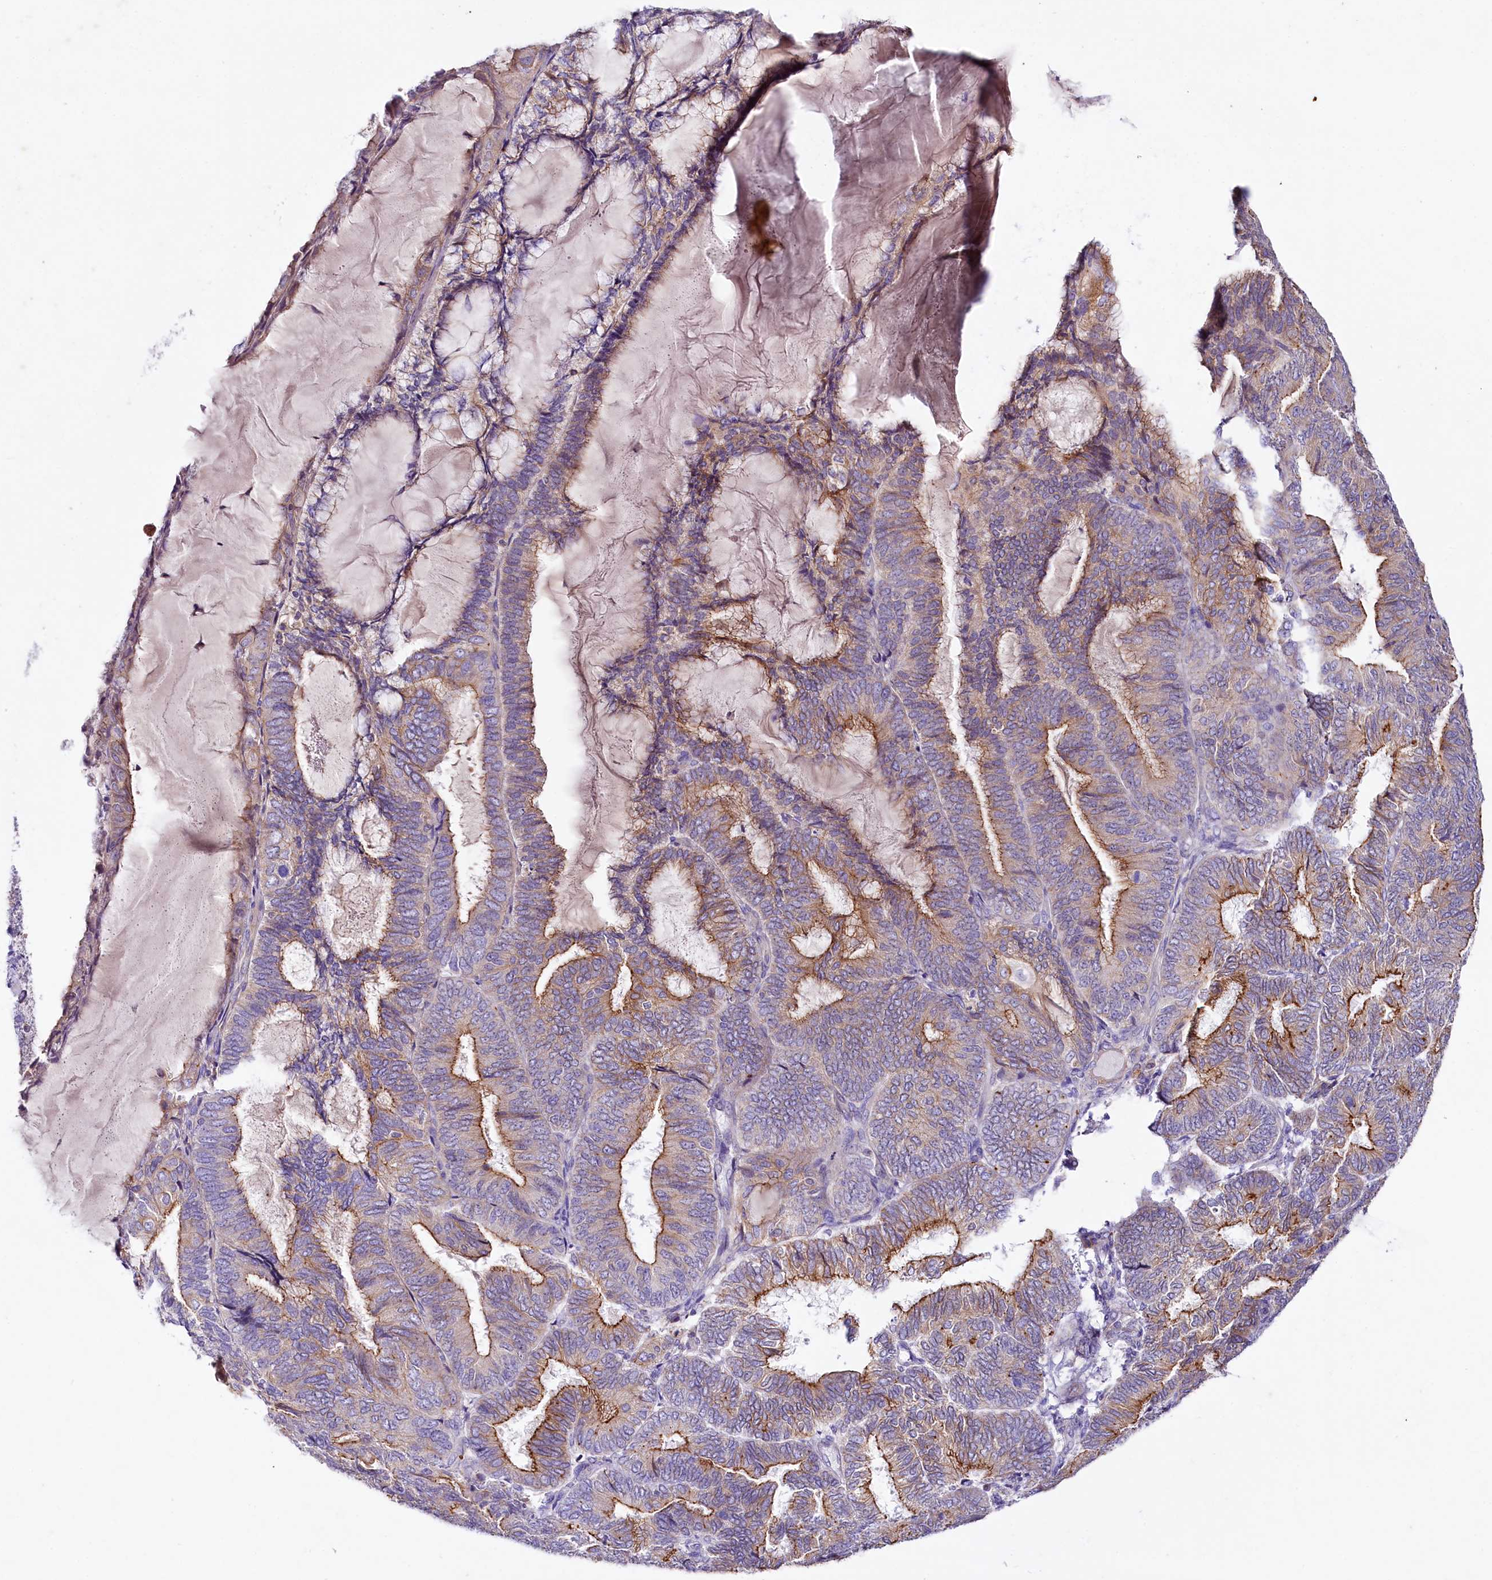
{"staining": {"intensity": "strong", "quantity": "25%-75%", "location": "cytoplasmic/membranous"}, "tissue": "endometrial cancer", "cell_type": "Tumor cells", "image_type": "cancer", "snomed": [{"axis": "morphology", "description": "Adenocarcinoma, NOS"}, {"axis": "topography", "description": "Endometrium"}], "caption": "Strong cytoplasmic/membranous expression for a protein is appreciated in about 25%-75% of tumor cells of endometrial adenocarcinoma using IHC.", "gene": "SACM1L", "patient": {"sex": "female", "age": 81}}